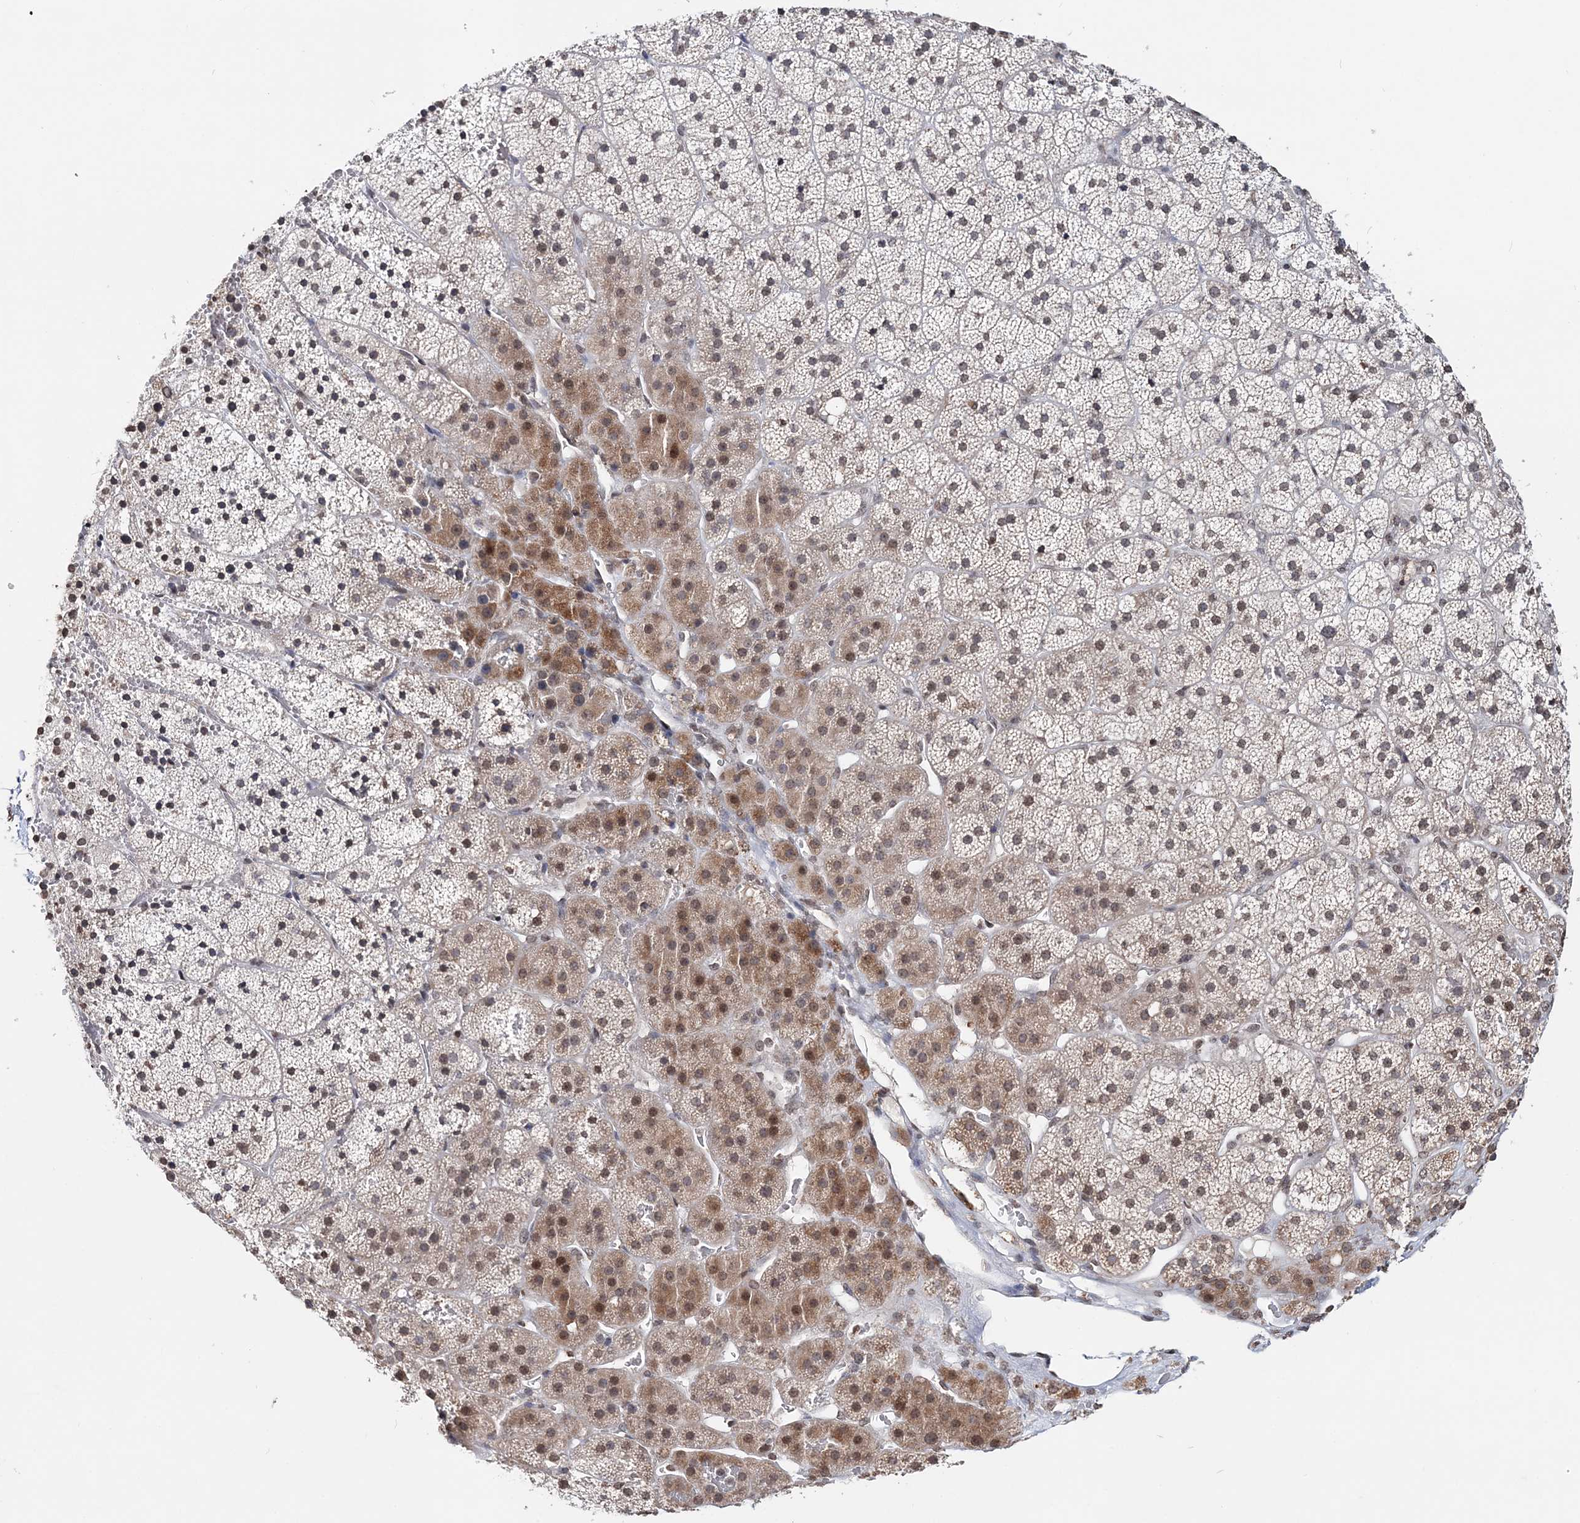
{"staining": {"intensity": "moderate", "quantity": "25%-75%", "location": "cytoplasmic/membranous,nuclear"}, "tissue": "adrenal gland", "cell_type": "Glandular cells", "image_type": "normal", "snomed": [{"axis": "morphology", "description": "Normal tissue, NOS"}, {"axis": "topography", "description": "Adrenal gland"}], "caption": "This micrograph exhibits IHC staining of unremarkable human adrenal gland, with medium moderate cytoplasmic/membranous,nuclear positivity in about 25%-75% of glandular cells.", "gene": "SOWAHB", "patient": {"sex": "female", "age": 44}}